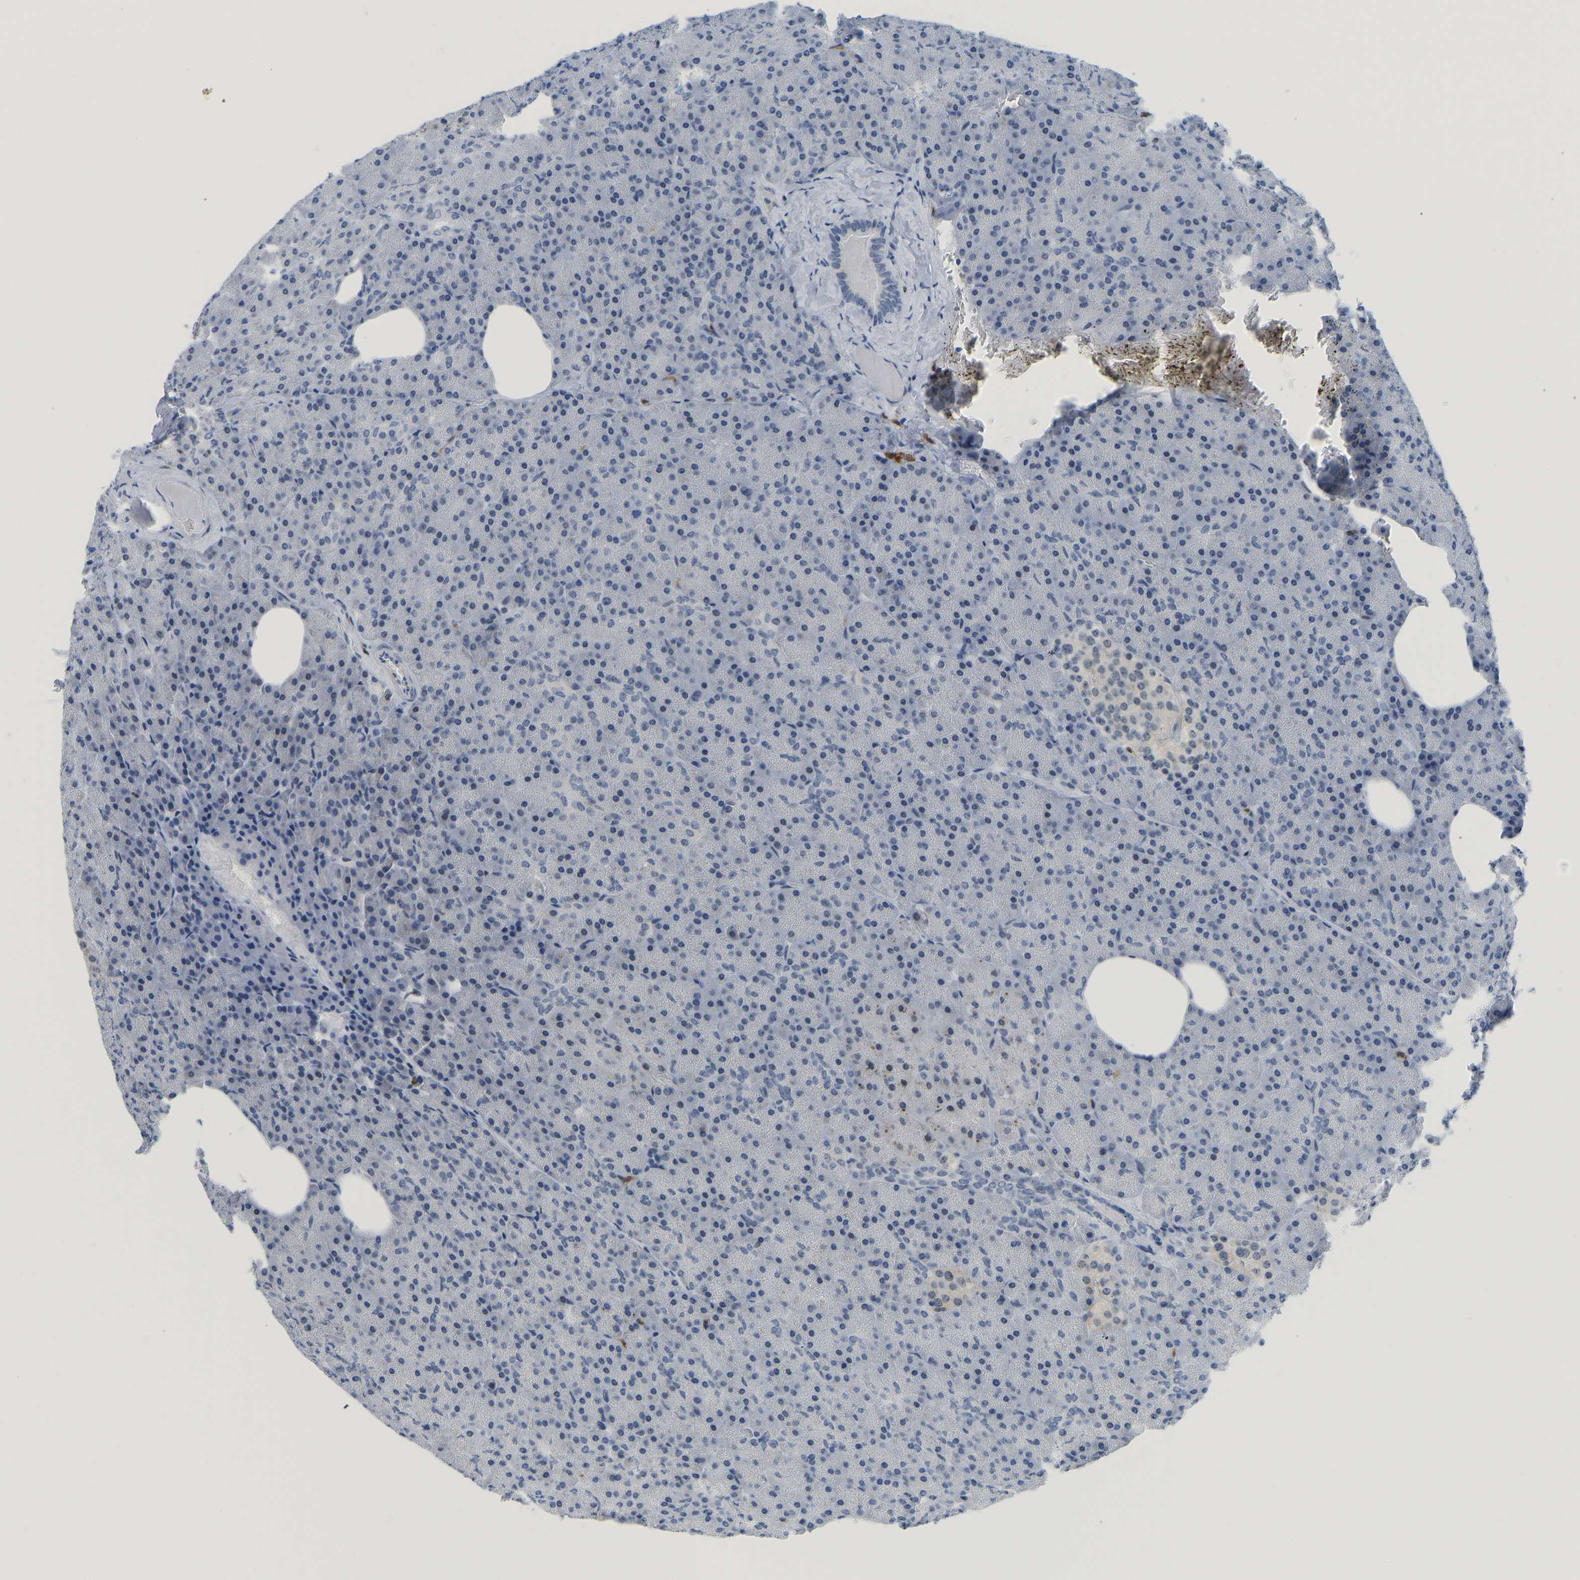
{"staining": {"intensity": "negative", "quantity": "none", "location": "none"}, "tissue": "pancreas", "cell_type": "Exocrine glandular cells", "image_type": "normal", "snomed": [{"axis": "morphology", "description": "Normal tissue, NOS"}, {"axis": "topography", "description": "Pancreas"}], "caption": "This is an immunohistochemistry (IHC) micrograph of normal pancreas. There is no staining in exocrine glandular cells.", "gene": "TXNDC2", "patient": {"sex": "female", "age": 35}}